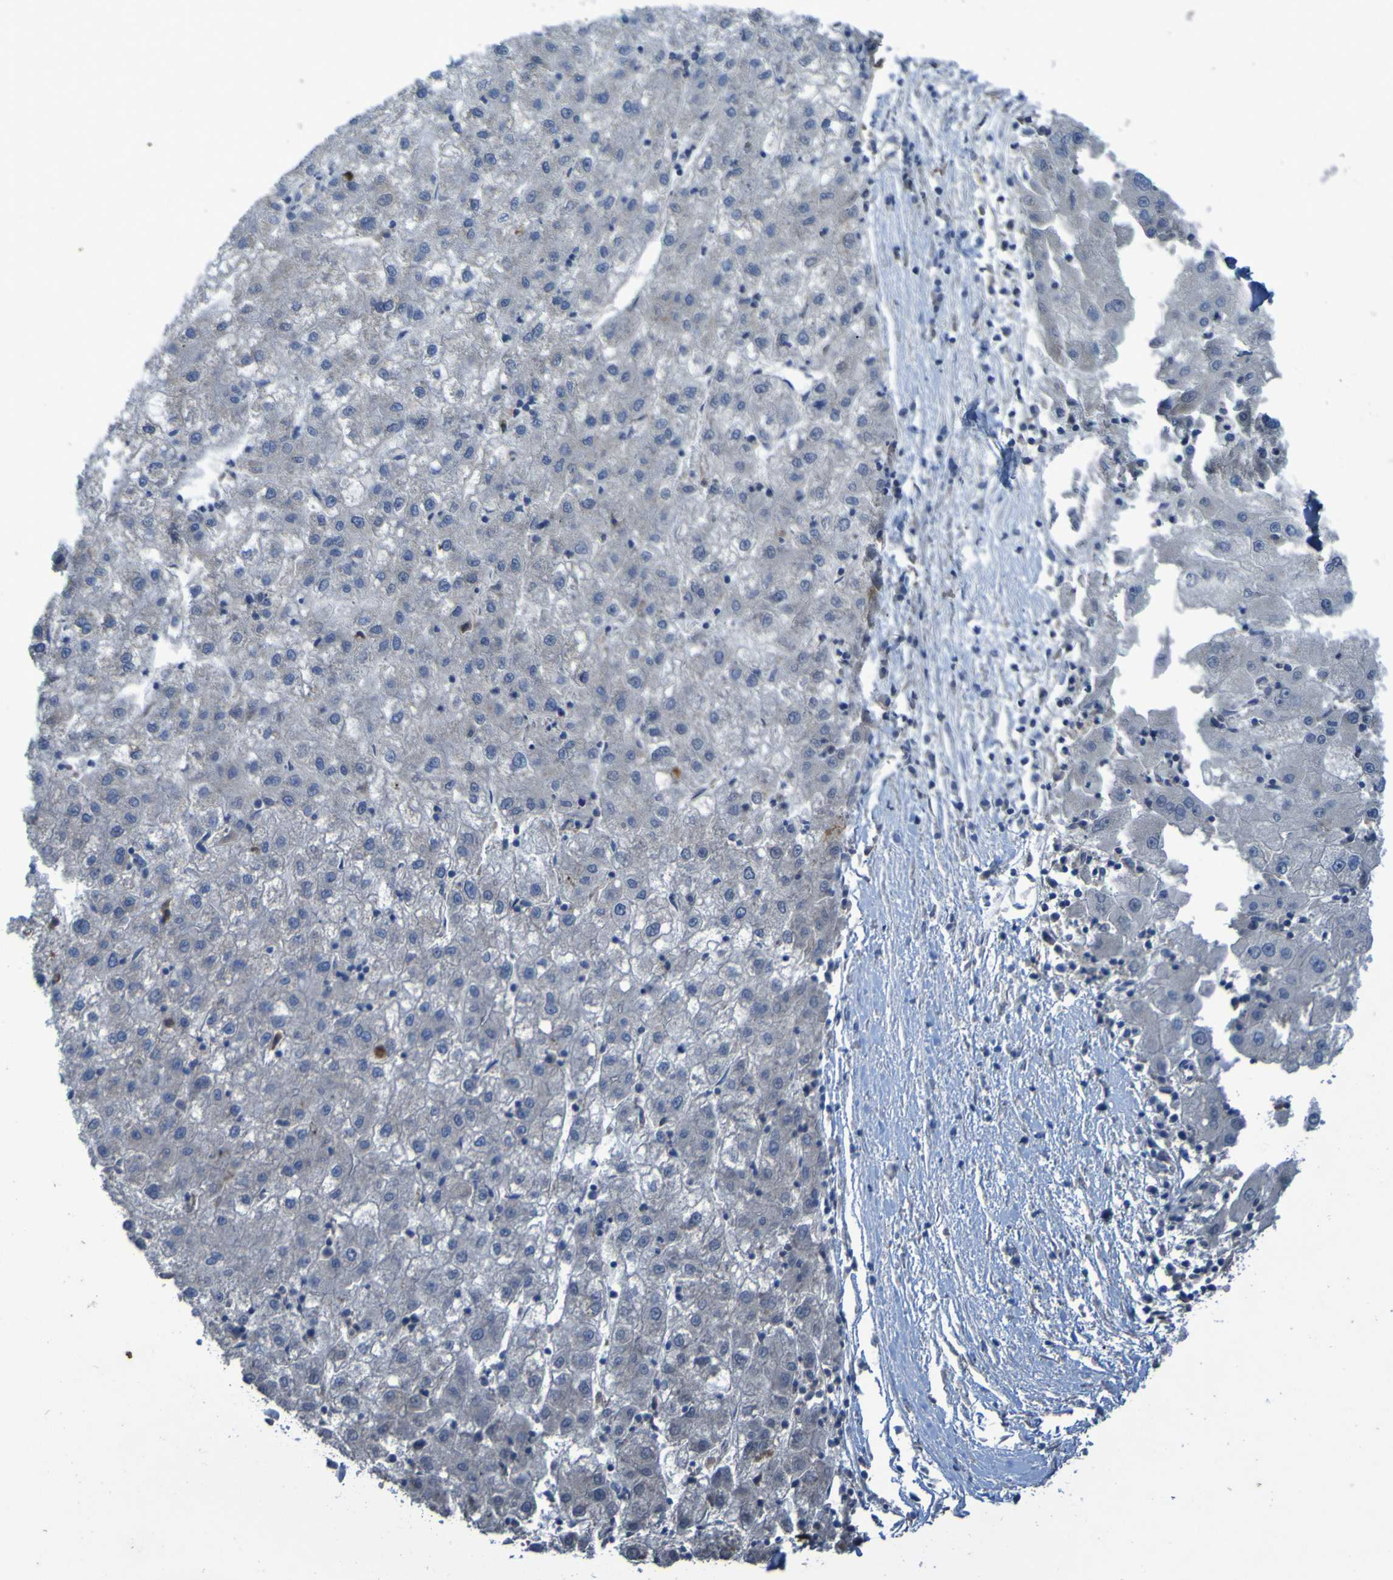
{"staining": {"intensity": "negative", "quantity": "none", "location": "none"}, "tissue": "liver cancer", "cell_type": "Tumor cells", "image_type": "cancer", "snomed": [{"axis": "morphology", "description": "Carcinoma, Hepatocellular, NOS"}, {"axis": "topography", "description": "Liver"}], "caption": "Protein analysis of liver hepatocellular carcinoma exhibits no significant expression in tumor cells.", "gene": "SGK2", "patient": {"sex": "male", "age": 72}}